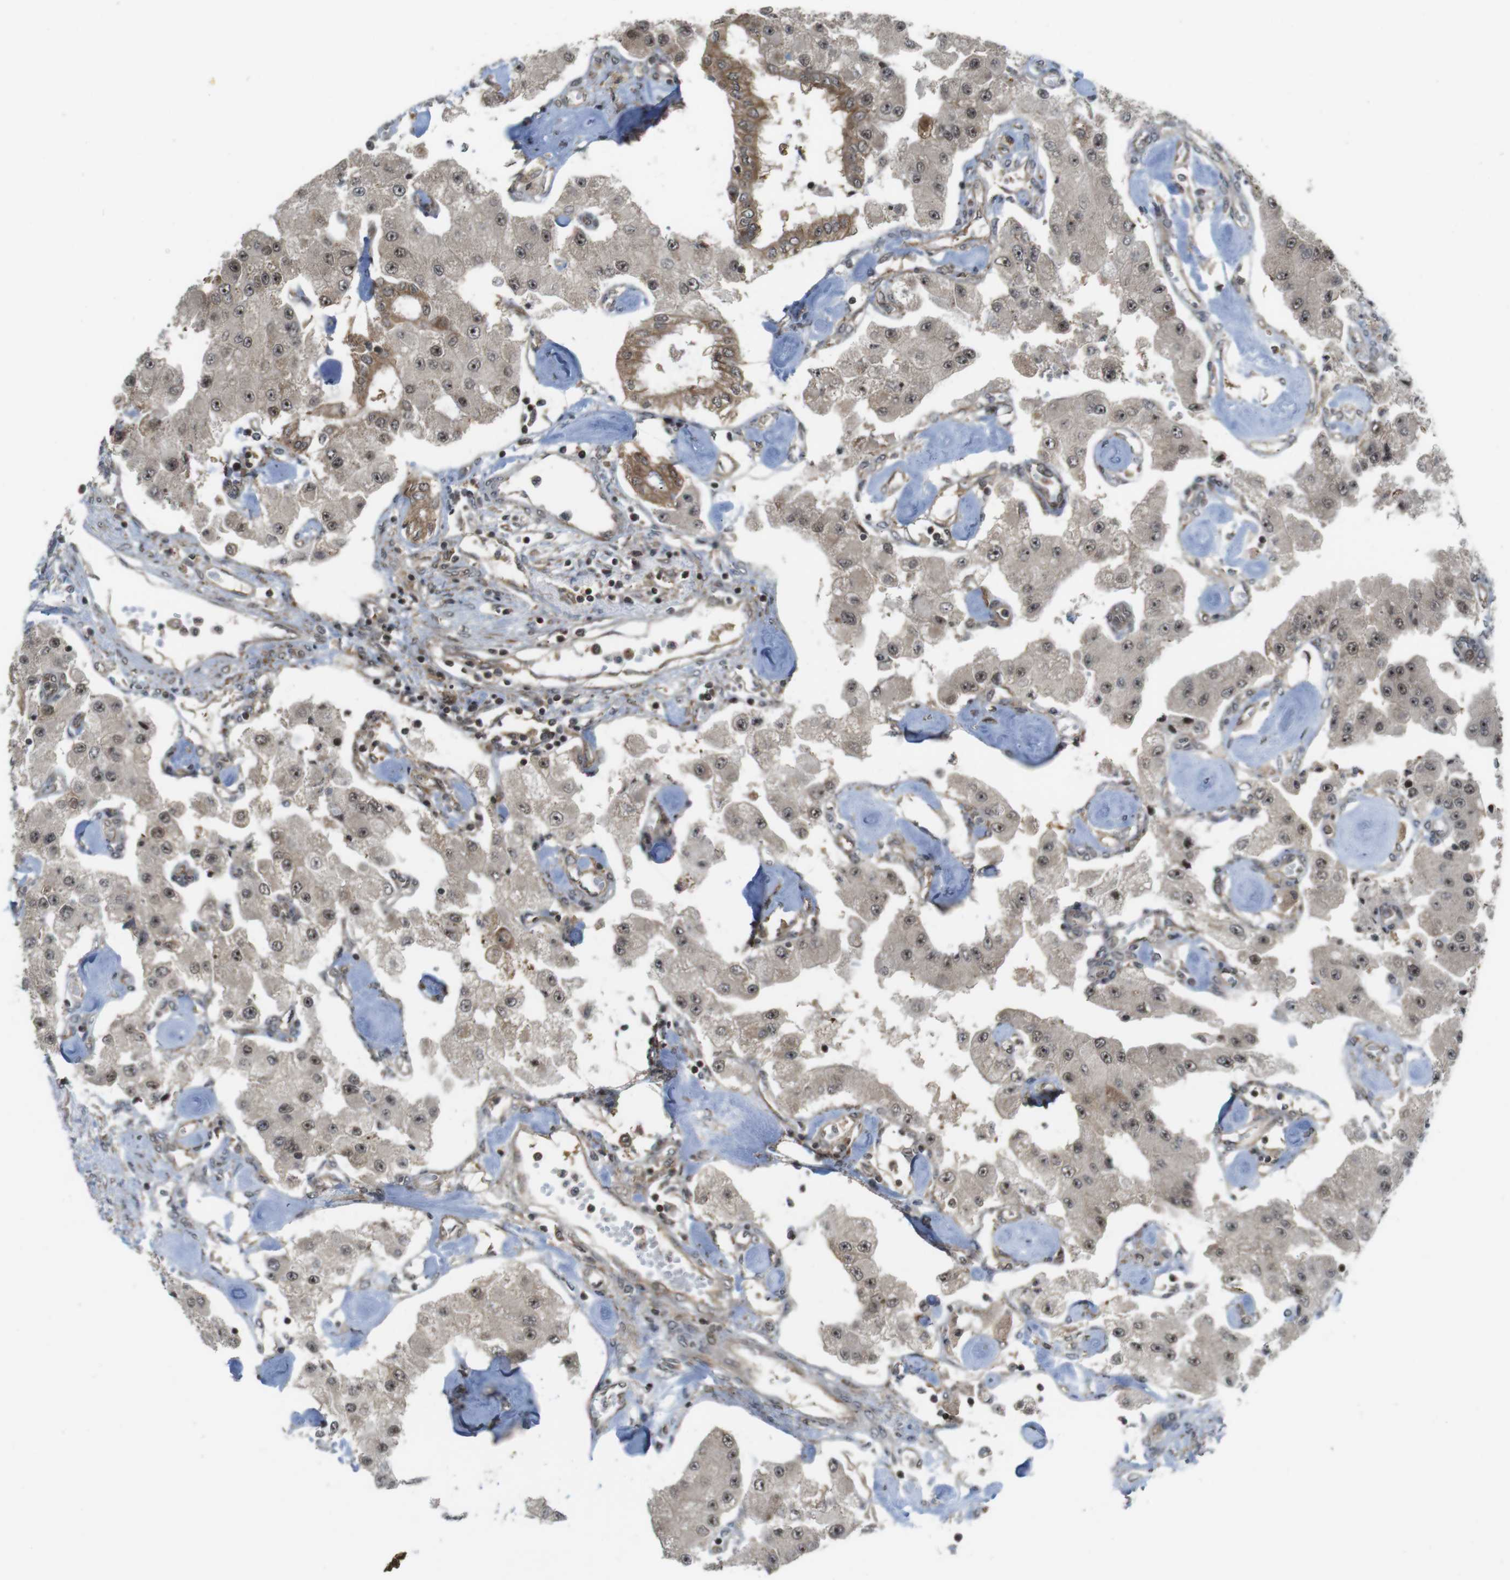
{"staining": {"intensity": "moderate", "quantity": ">75%", "location": "cytoplasmic/membranous,nuclear"}, "tissue": "carcinoid", "cell_type": "Tumor cells", "image_type": "cancer", "snomed": [{"axis": "morphology", "description": "Carcinoid, malignant, NOS"}, {"axis": "topography", "description": "Pancreas"}], "caption": "The histopathology image displays a brown stain indicating the presence of a protein in the cytoplasmic/membranous and nuclear of tumor cells in carcinoid.", "gene": "CC2D1A", "patient": {"sex": "male", "age": 41}}